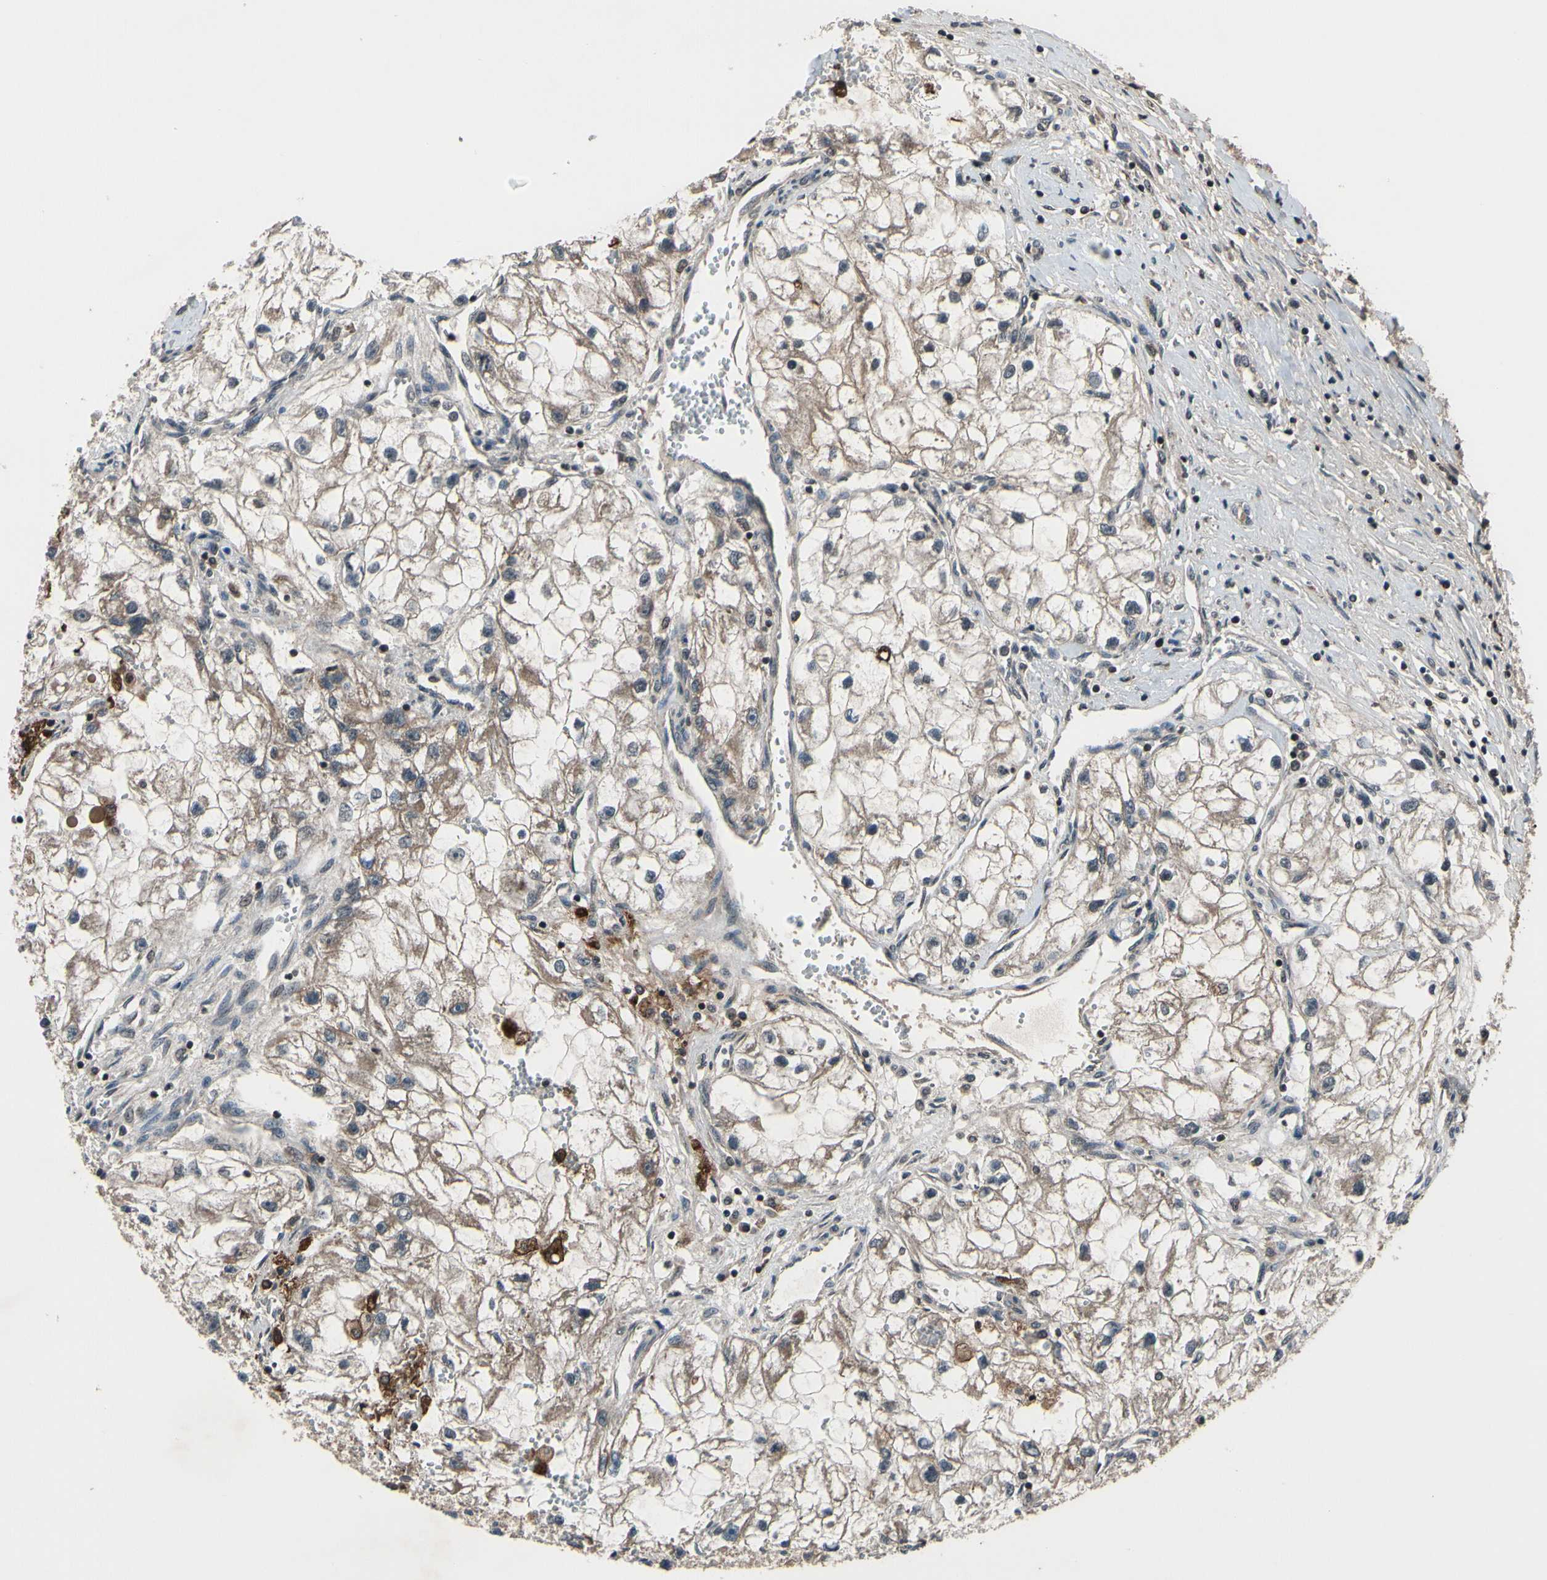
{"staining": {"intensity": "moderate", "quantity": "25%-75%", "location": "cytoplasmic/membranous"}, "tissue": "renal cancer", "cell_type": "Tumor cells", "image_type": "cancer", "snomed": [{"axis": "morphology", "description": "Adenocarcinoma, NOS"}, {"axis": "topography", "description": "Kidney"}], "caption": "Tumor cells show medium levels of moderate cytoplasmic/membranous expression in approximately 25%-75% of cells in human renal adenocarcinoma.", "gene": "MBTPS2", "patient": {"sex": "female", "age": 70}}